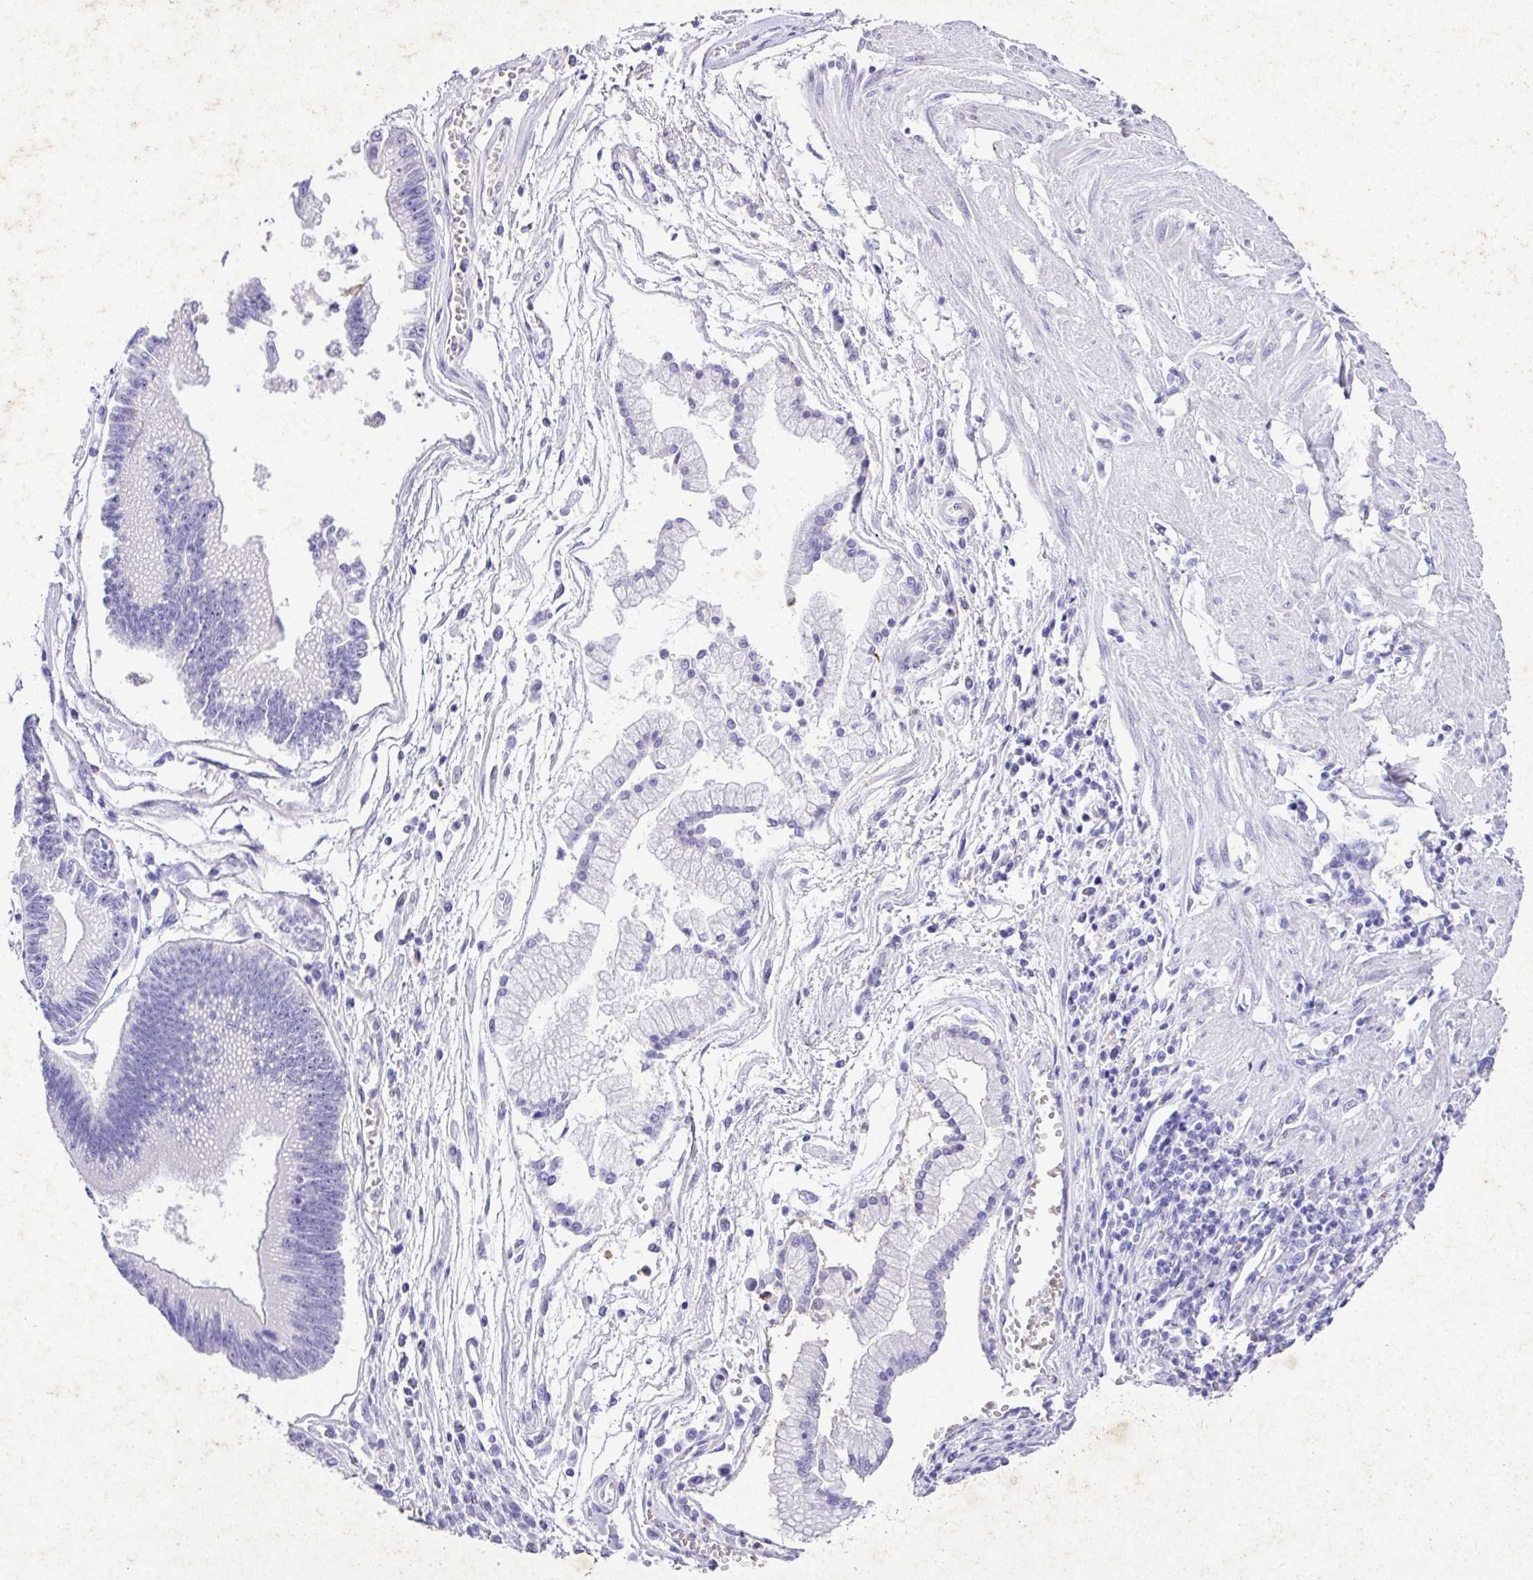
{"staining": {"intensity": "negative", "quantity": "none", "location": "none"}, "tissue": "stomach cancer", "cell_type": "Tumor cells", "image_type": "cancer", "snomed": [{"axis": "morphology", "description": "Adenocarcinoma, NOS"}, {"axis": "topography", "description": "Stomach"}], "caption": "Immunohistochemistry of human stomach adenocarcinoma shows no expression in tumor cells.", "gene": "KCNJ11", "patient": {"sex": "male", "age": 59}}